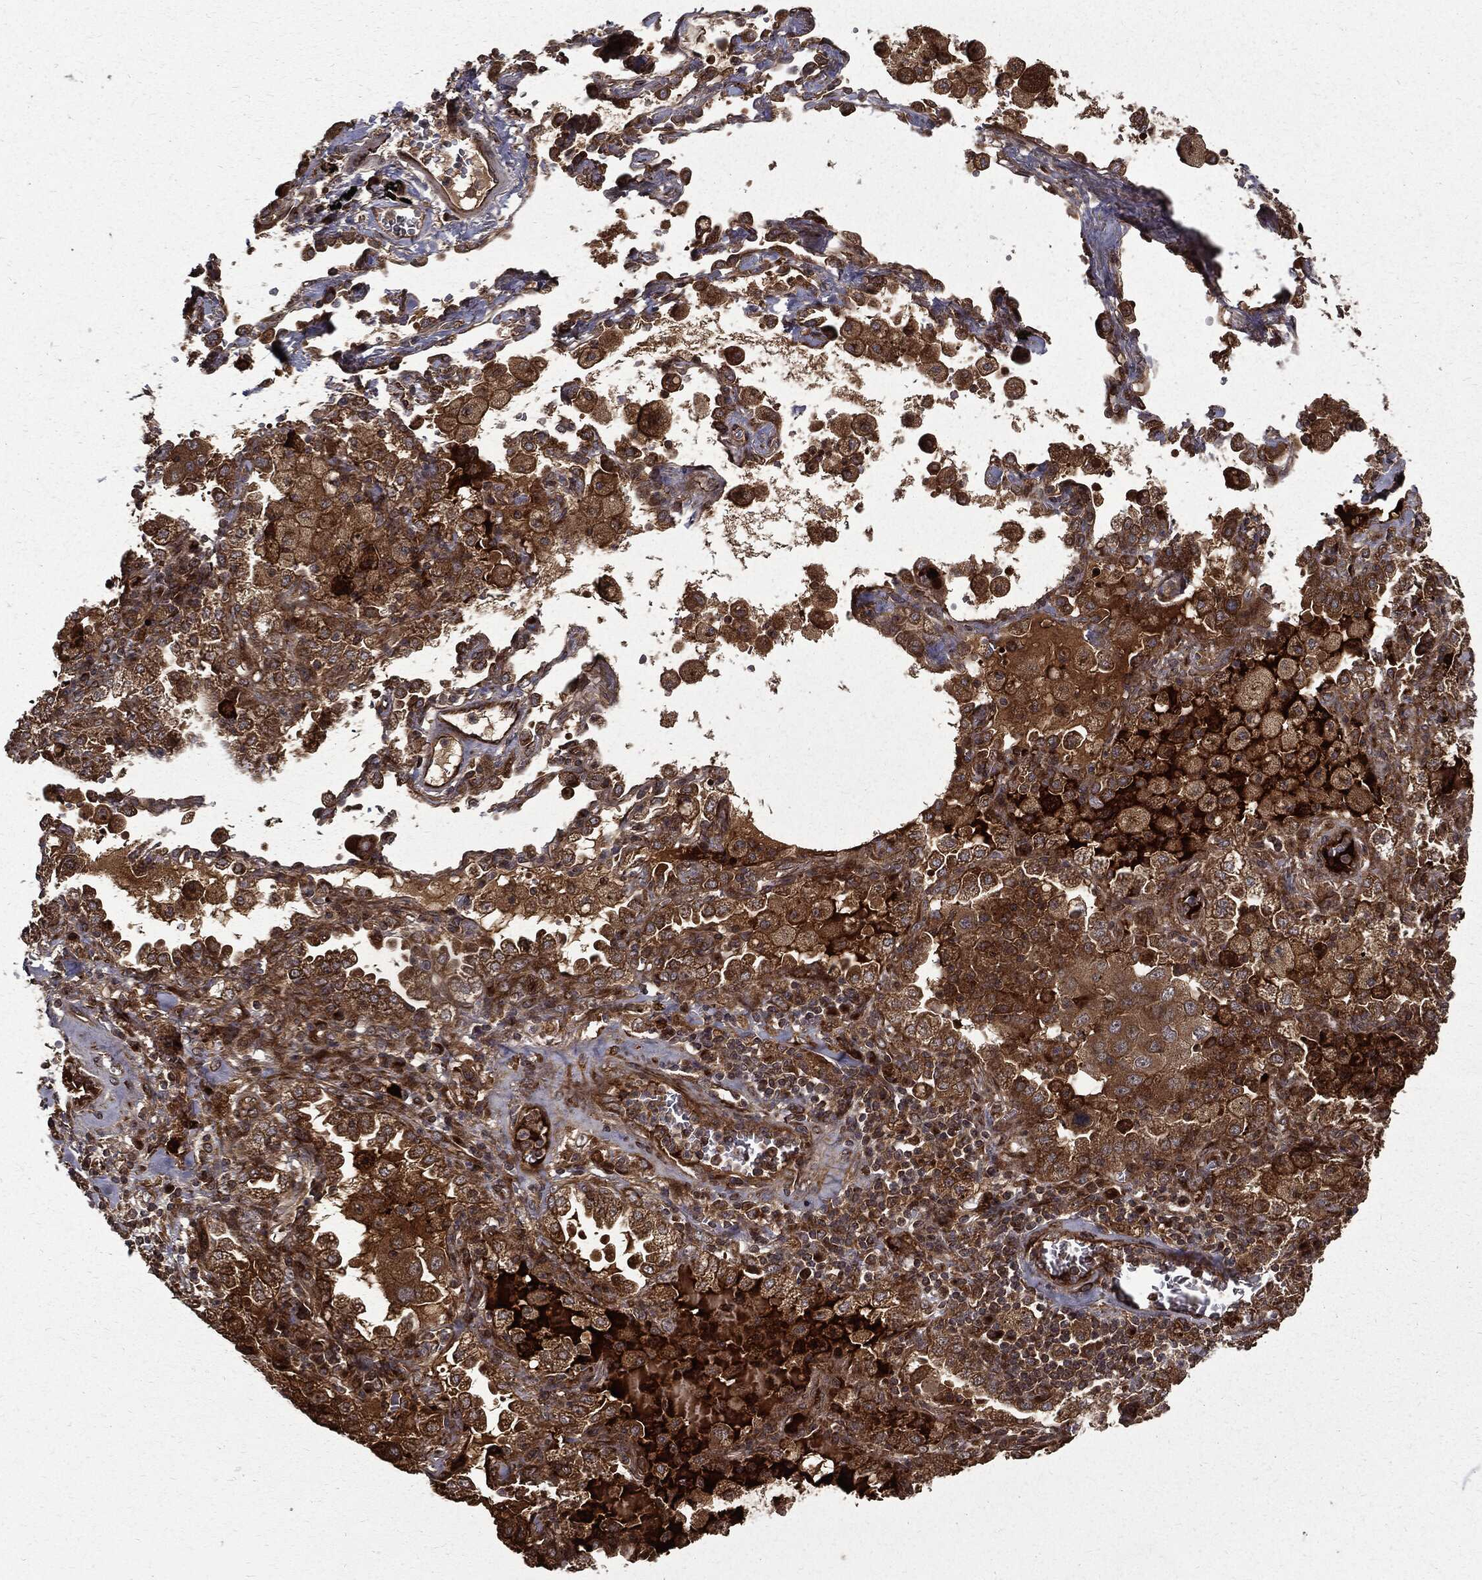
{"staining": {"intensity": "moderate", "quantity": ">75%", "location": "cytoplasmic/membranous"}, "tissue": "lung cancer", "cell_type": "Tumor cells", "image_type": "cancer", "snomed": [{"axis": "morphology", "description": "Adenocarcinoma, NOS"}, {"axis": "topography", "description": "Lung"}], "caption": "The micrograph demonstrates immunohistochemical staining of adenocarcinoma (lung). There is moderate cytoplasmic/membranous expression is identified in about >75% of tumor cells.", "gene": "HTT", "patient": {"sex": "female", "age": 61}}